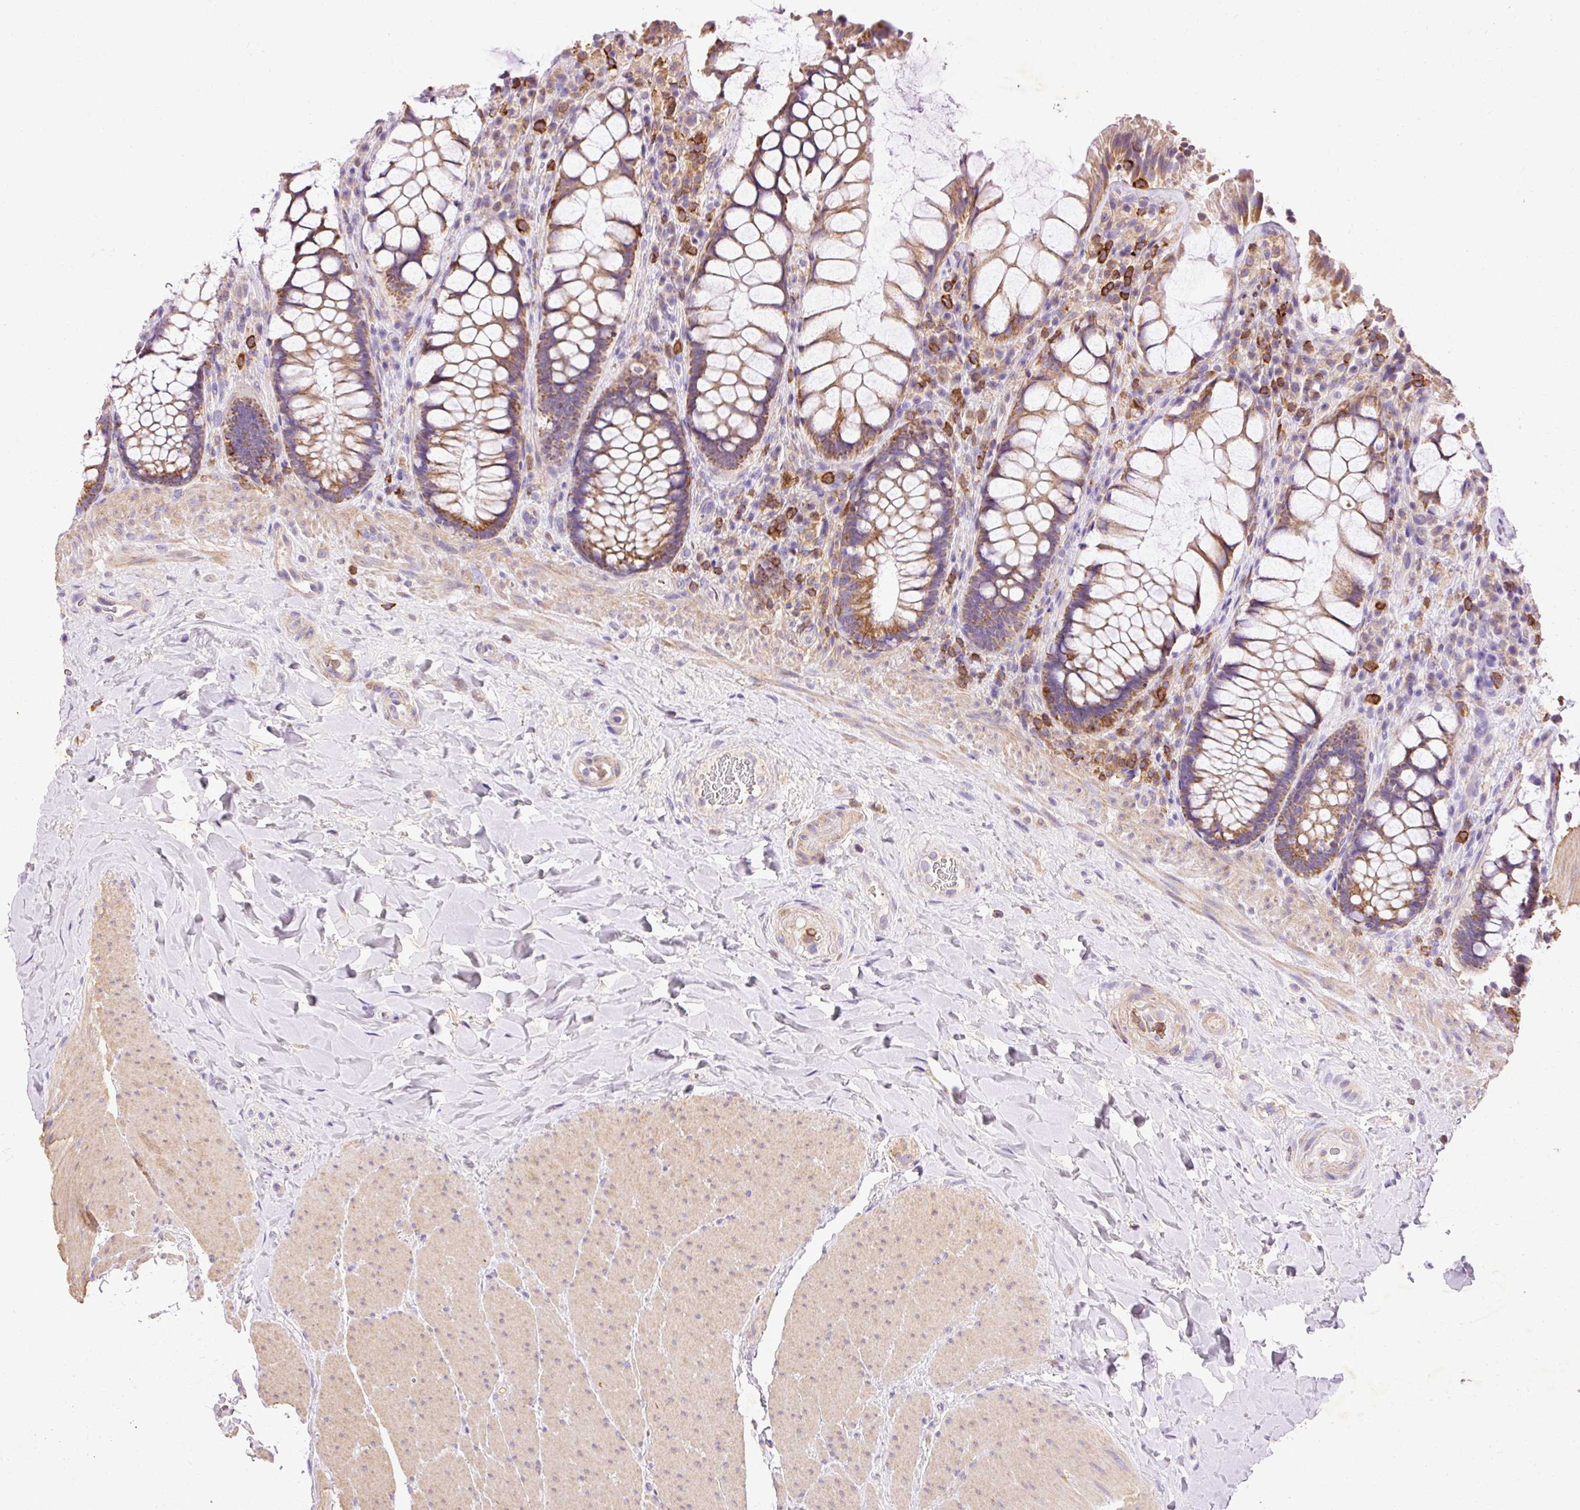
{"staining": {"intensity": "moderate", "quantity": ">75%", "location": "cytoplasmic/membranous"}, "tissue": "rectum", "cell_type": "Glandular cells", "image_type": "normal", "snomed": [{"axis": "morphology", "description": "Normal tissue, NOS"}, {"axis": "topography", "description": "Rectum"}], "caption": "The immunohistochemical stain highlights moderate cytoplasmic/membranous expression in glandular cells of normal rectum. Immunohistochemistry (ihc) stains the protein in brown and the nuclei are stained blue.", "gene": "IMMT", "patient": {"sex": "female", "age": 58}}